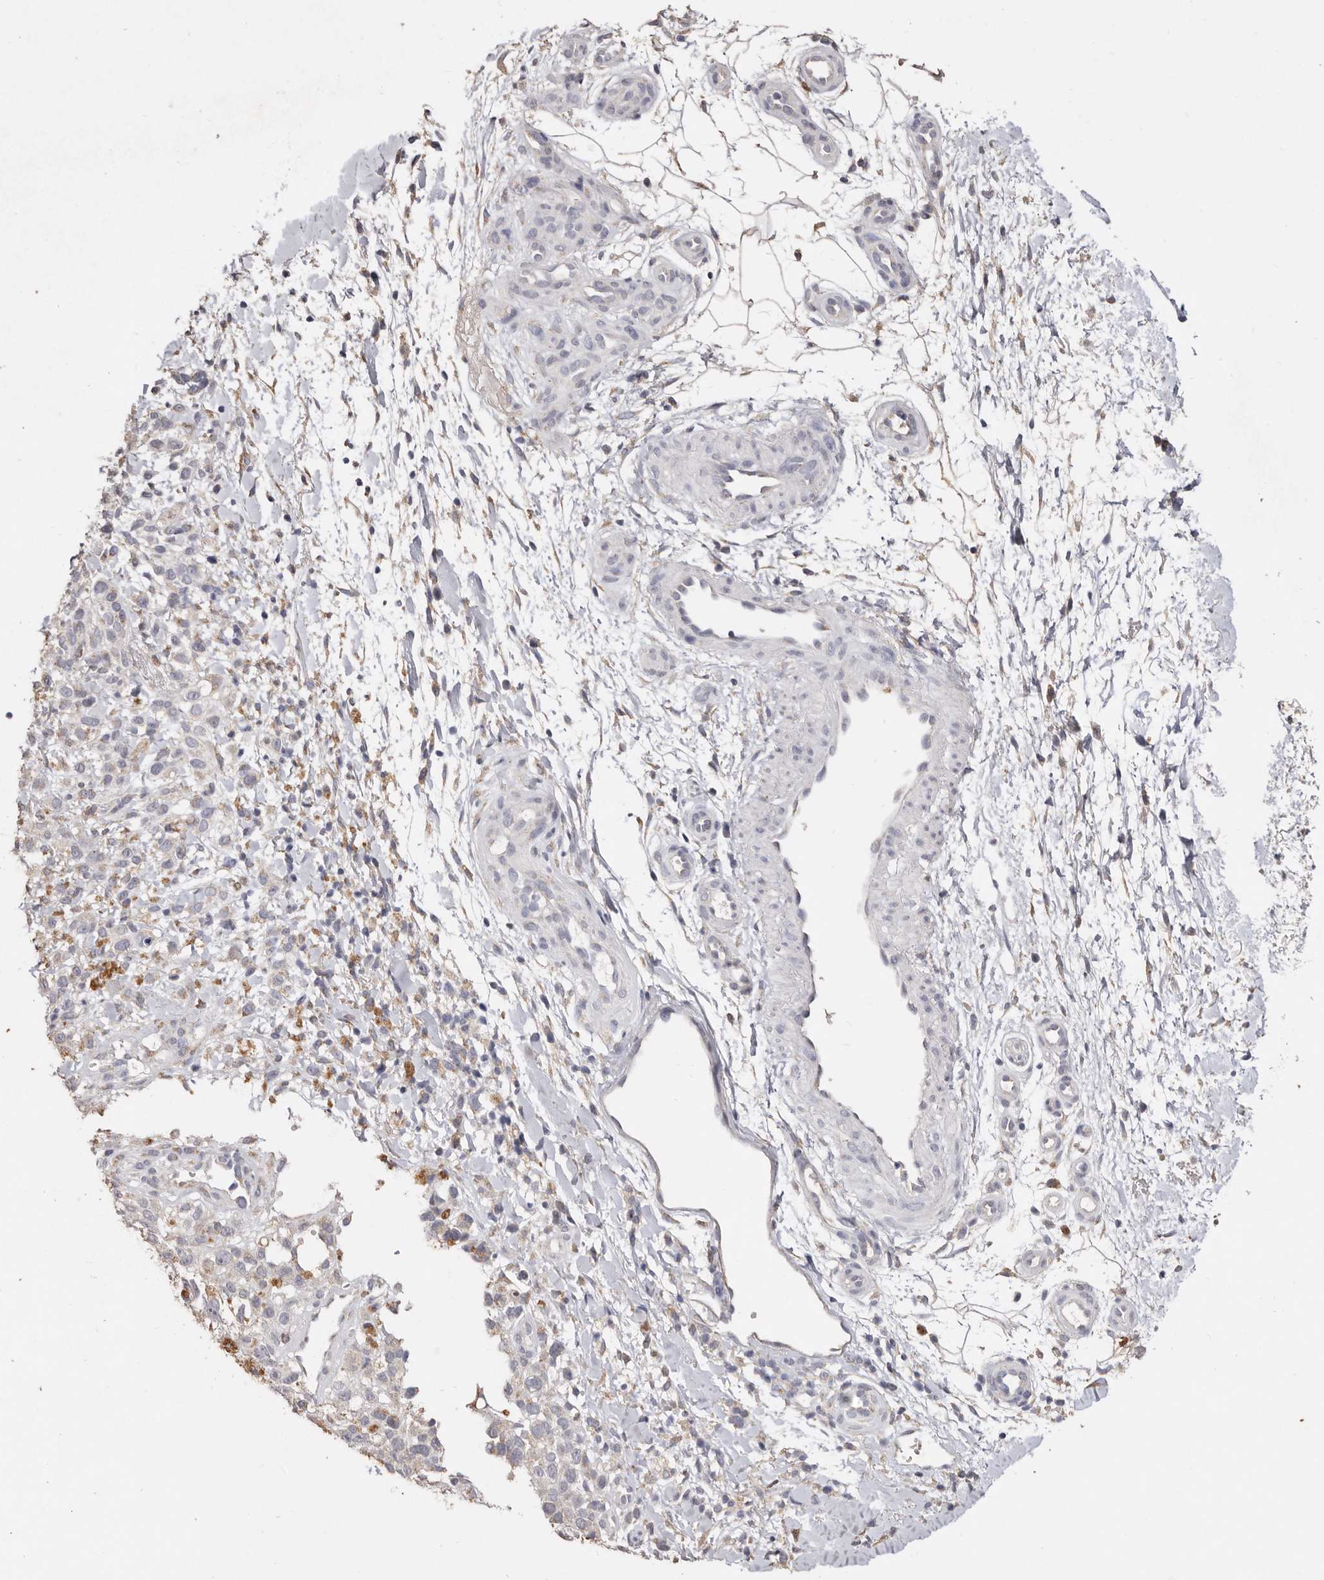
{"staining": {"intensity": "negative", "quantity": "none", "location": "none"}, "tissue": "melanoma", "cell_type": "Tumor cells", "image_type": "cancer", "snomed": [{"axis": "morphology", "description": "Malignant melanoma, Metastatic site"}, {"axis": "topography", "description": "Skin"}], "caption": "Tumor cells are negative for brown protein staining in melanoma. The staining was performed using DAB to visualize the protein expression in brown, while the nuclei were stained in blue with hematoxylin (Magnification: 20x).", "gene": "LGALS7B", "patient": {"sex": "female", "age": 72}}